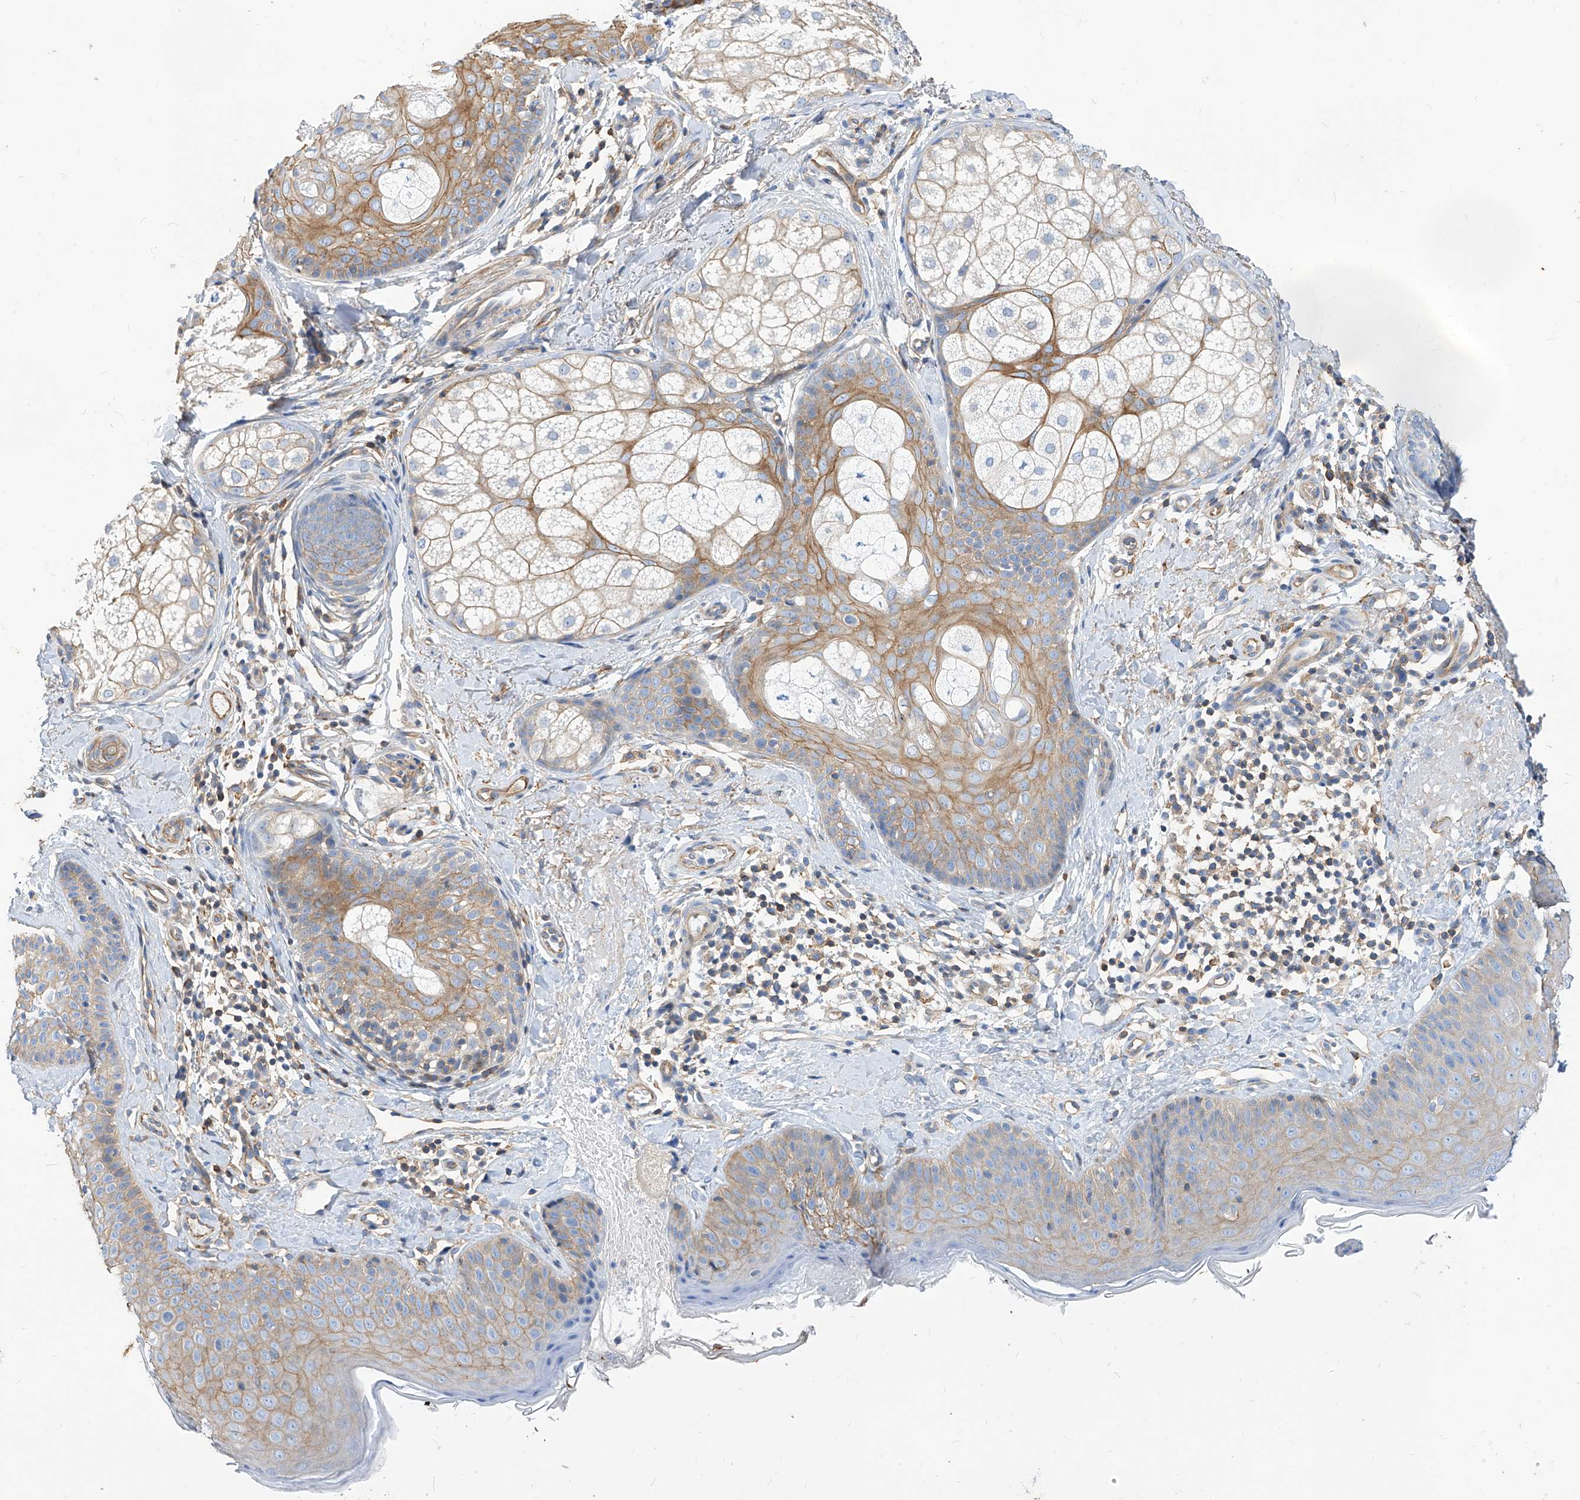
{"staining": {"intensity": "negative", "quantity": "none", "location": "none"}, "tissue": "skin", "cell_type": "Fibroblasts", "image_type": "normal", "snomed": [{"axis": "morphology", "description": "Normal tissue, NOS"}, {"axis": "topography", "description": "Skin"}], "caption": "Immunohistochemical staining of unremarkable skin reveals no significant expression in fibroblasts. (DAB immunohistochemistry, high magnification).", "gene": "SCGB2A1", "patient": {"sex": "male", "age": 57}}